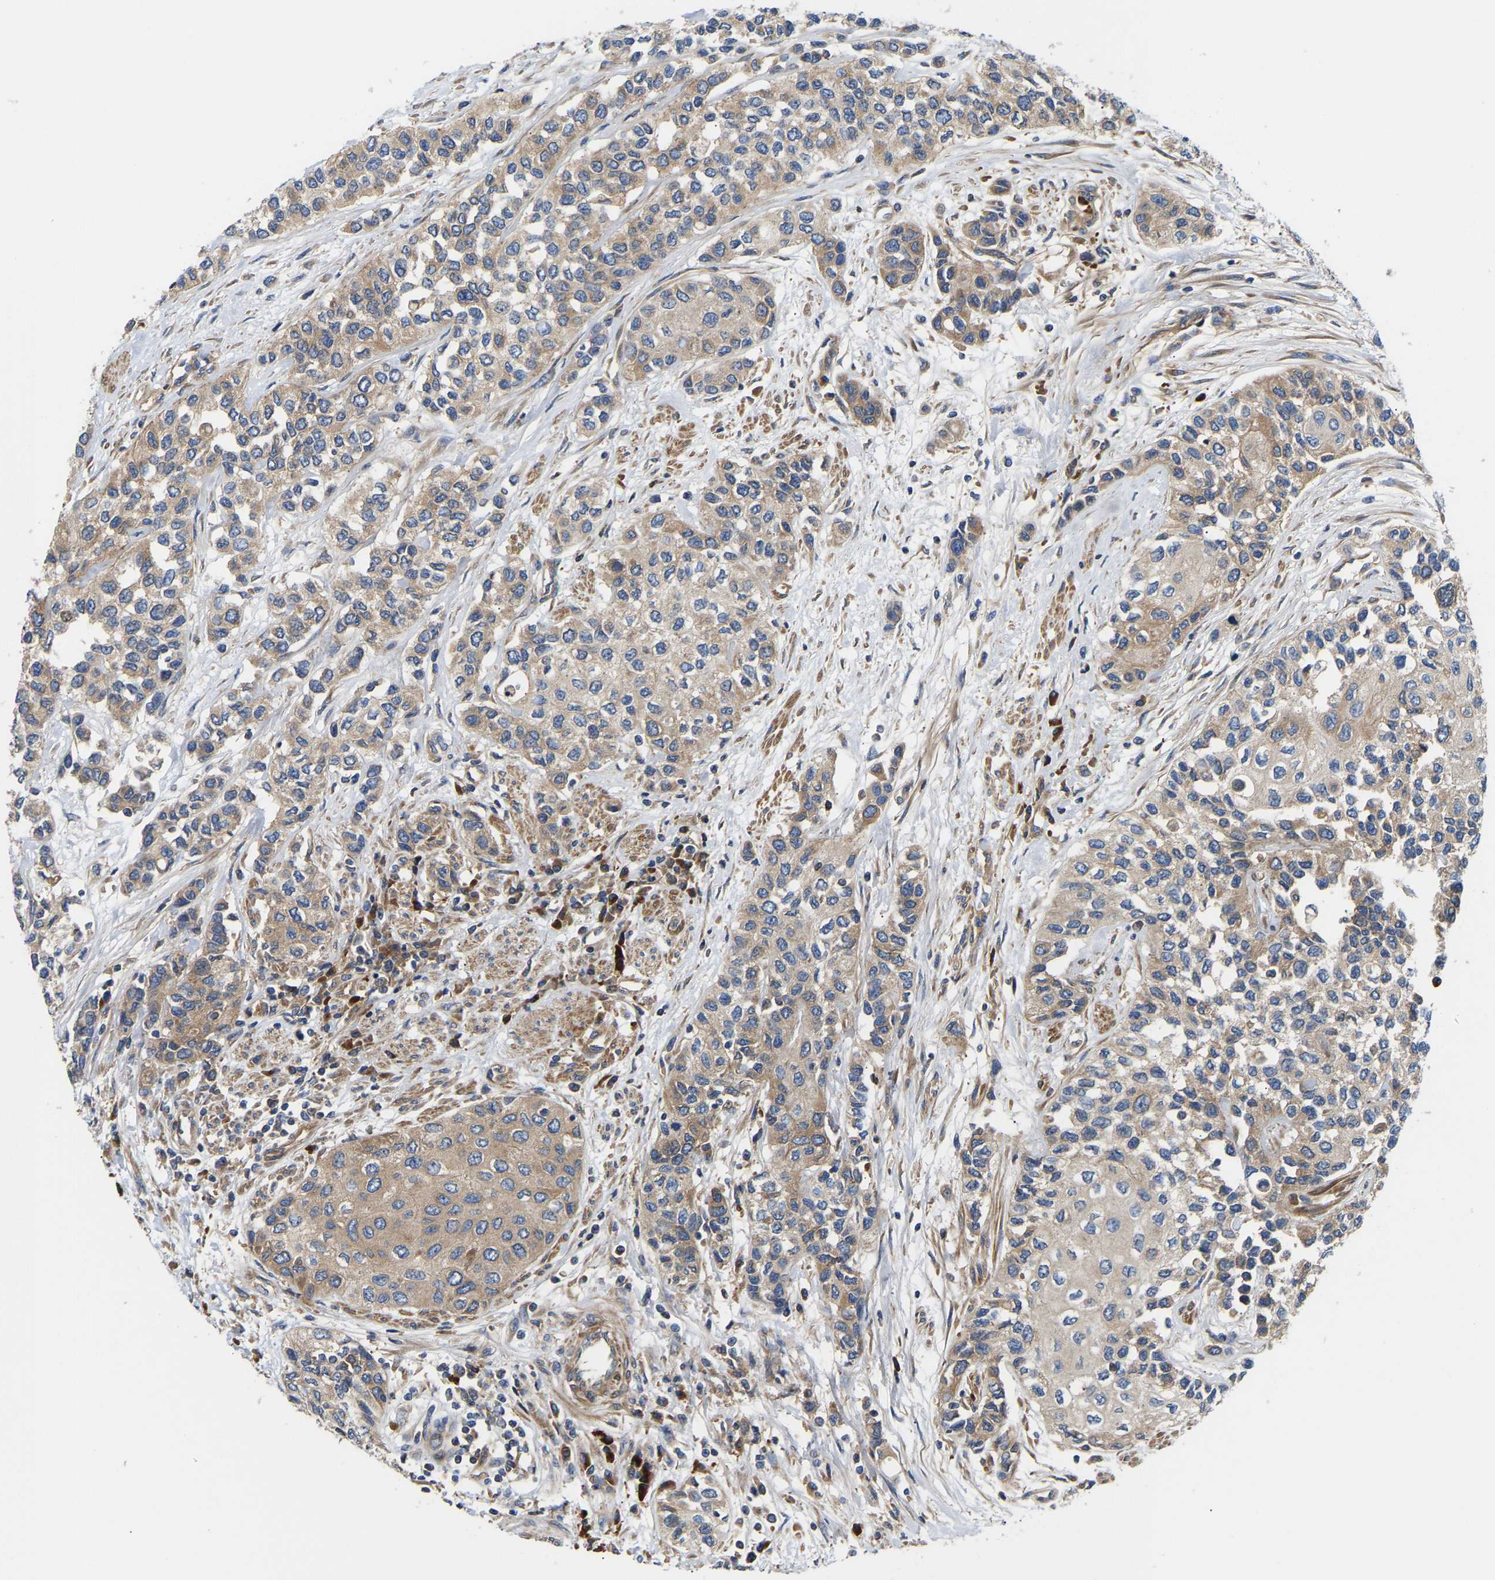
{"staining": {"intensity": "moderate", "quantity": ">75%", "location": "cytoplasmic/membranous"}, "tissue": "urothelial cancer", "cell_type": "Tumor cells", "image_type": "cancer", "snomed": [{"axis": "morphology", "description": "Urothelial carcinoma, High grade"}, {"axis": "topography", "description": "Urinary bladder"}], "caption": "High-power microscopy captured an immunohistochemistry photomicrograph of high-grade urothelial carcinoma, revealing moderate cytoplasmic/membranous positivity in about >75% of tumor cells. The staining was performed using DAB to visualize the protein expression in brown, while the nuclei were stained in blue with hematoxylin (Magnification: 20x).", "gene": "AIMP2", "patient": {"sex": "female", "age": 56}}